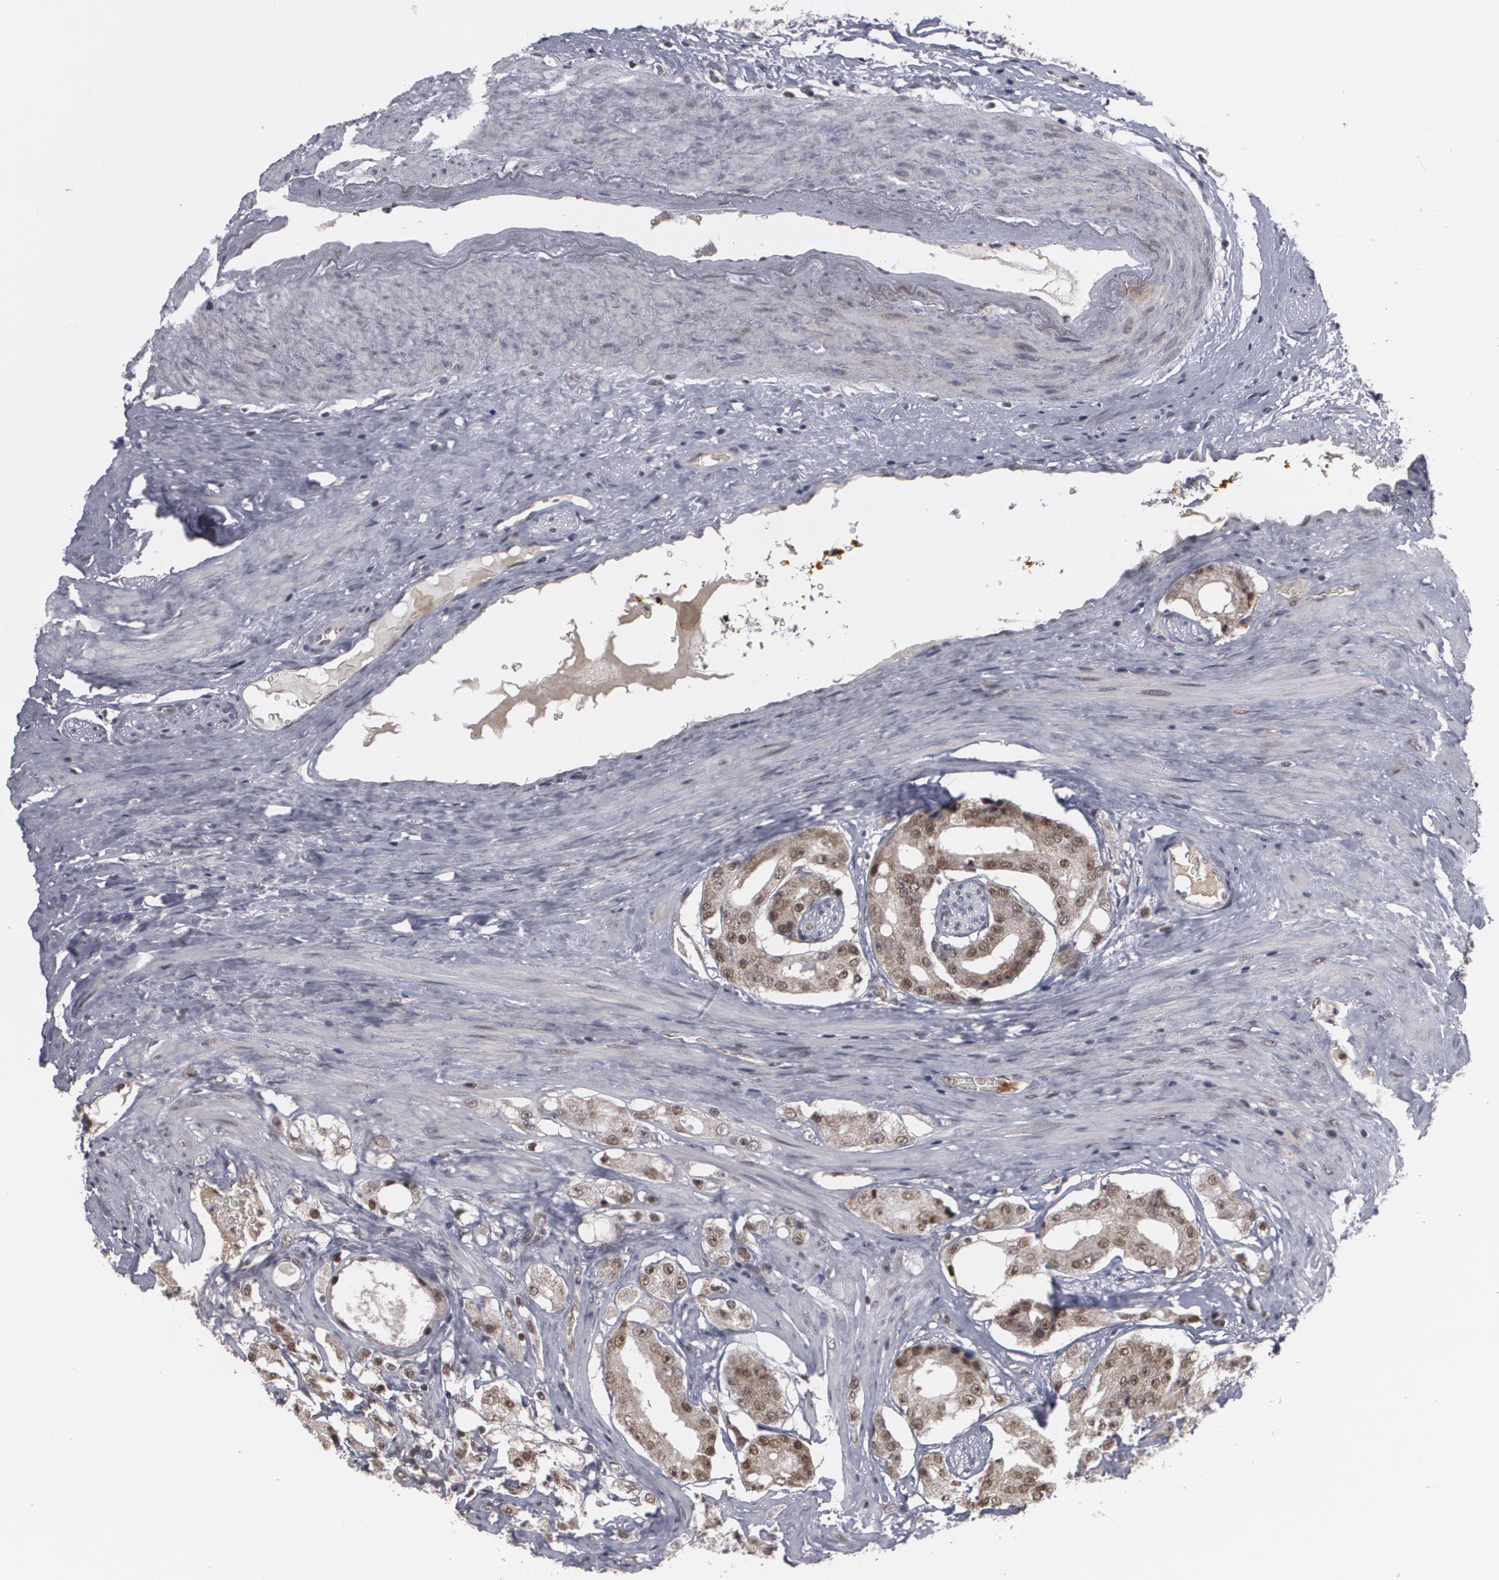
{"staining": {"intensity": "moderate", "quantity": "<25%", "location": "nuclear"}, "tissue": "prostate cancer", "cell_type": "Tumor cells", "image_type": "cancer", "snomed": [{"axis": "morphology", "description": "Adenocarcinoma, High grade"}, {"axis": "topography", "description": "Prostate"}], "caption": "Tumor cells display moderate nuclear staining in approximately <25% of cells in prostate high-grade adenocarcinoma.", "gene": "INTS6", "patient": {"sex": "male", "age": 68}}